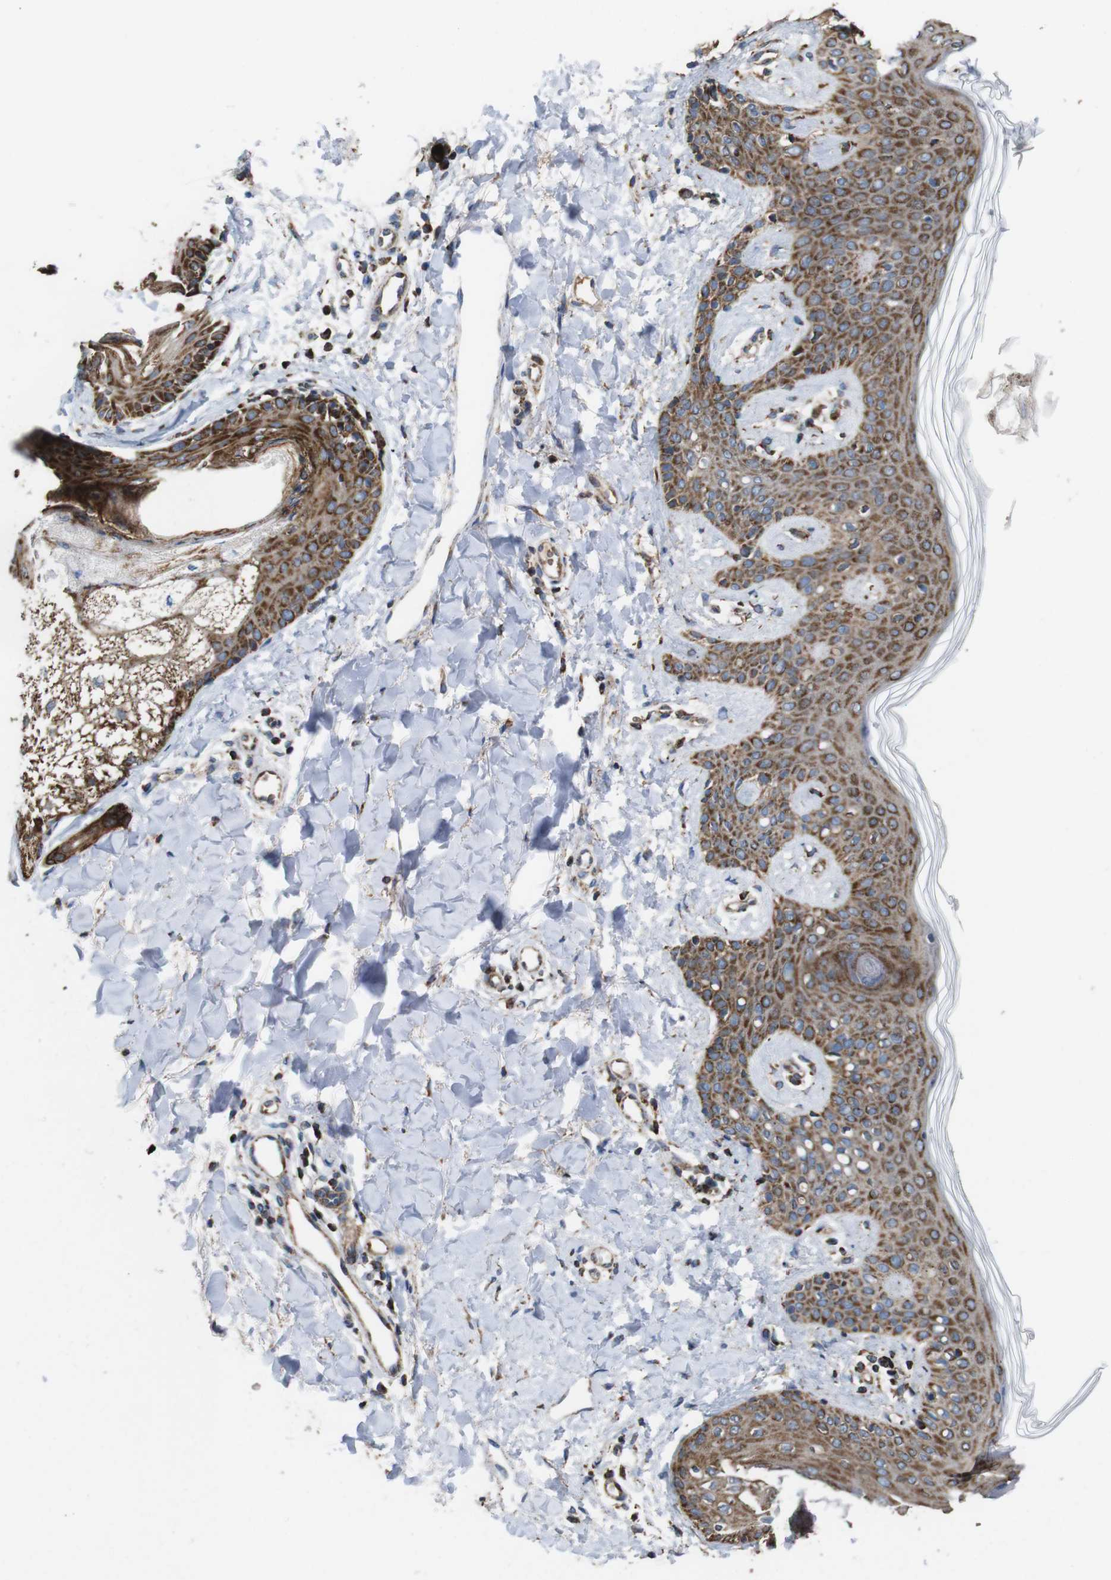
{"staining": {"intensity": "moderate", "quantity": ">75%", "location": "cytoplasmic/membranous"}, "tissue": "skin", "cell_type": "Fibroblasts", "image_type": "normal", "snomed": [{"axis": "morphology", "description": "Normal tissue, NOS"}, {"axis": "topography", "description": "Skin"}], "caption": "Fibroblasts exhibit medium levels of moderate cytoplasmic/membranous positivity in approximately >75% of cells in unremarkable human skin.", "gene": "HK1", "patient": {"sex": "male", "age": 16}}